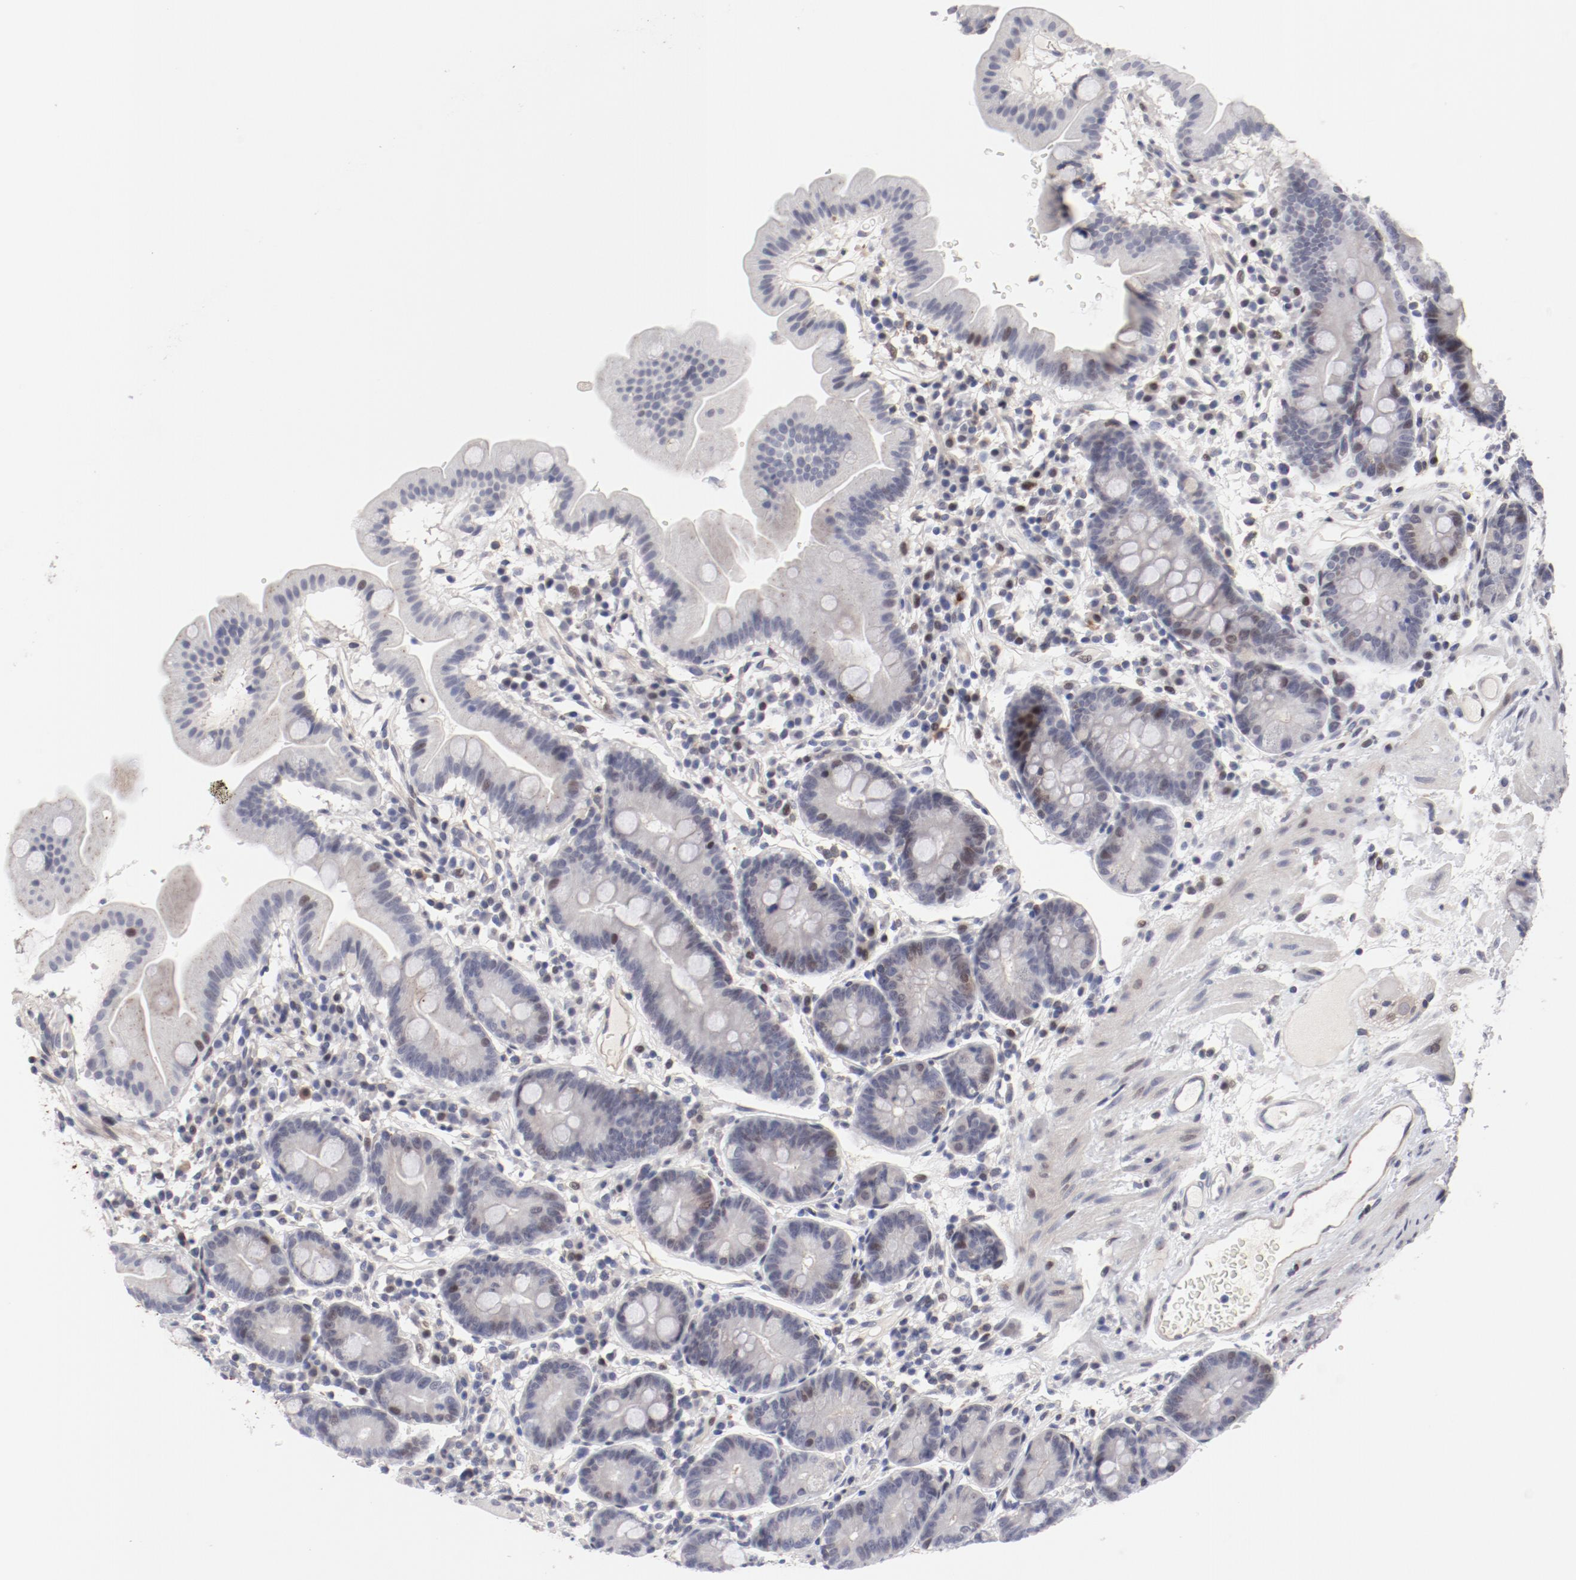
{"staining": {"intensity": "negative", "quantity": "none", "location": "none"}, "tissue": "duodenum", "cell_type": "Glandular cells", "image_type": "normal", "snomed": [{"axis": "morphology", "description": "Normal tissue, NOS"}, {"axis": "topography", "description": "Duodenum"}], "caption": "Immunohistochemistry (IHC) micrograph of unremarkable duodenum stained for a protein (brown), which demonstrates no staining in glandular cells.", "gene": "FSCB", "patient": {"sex": "male", "age": 50}}